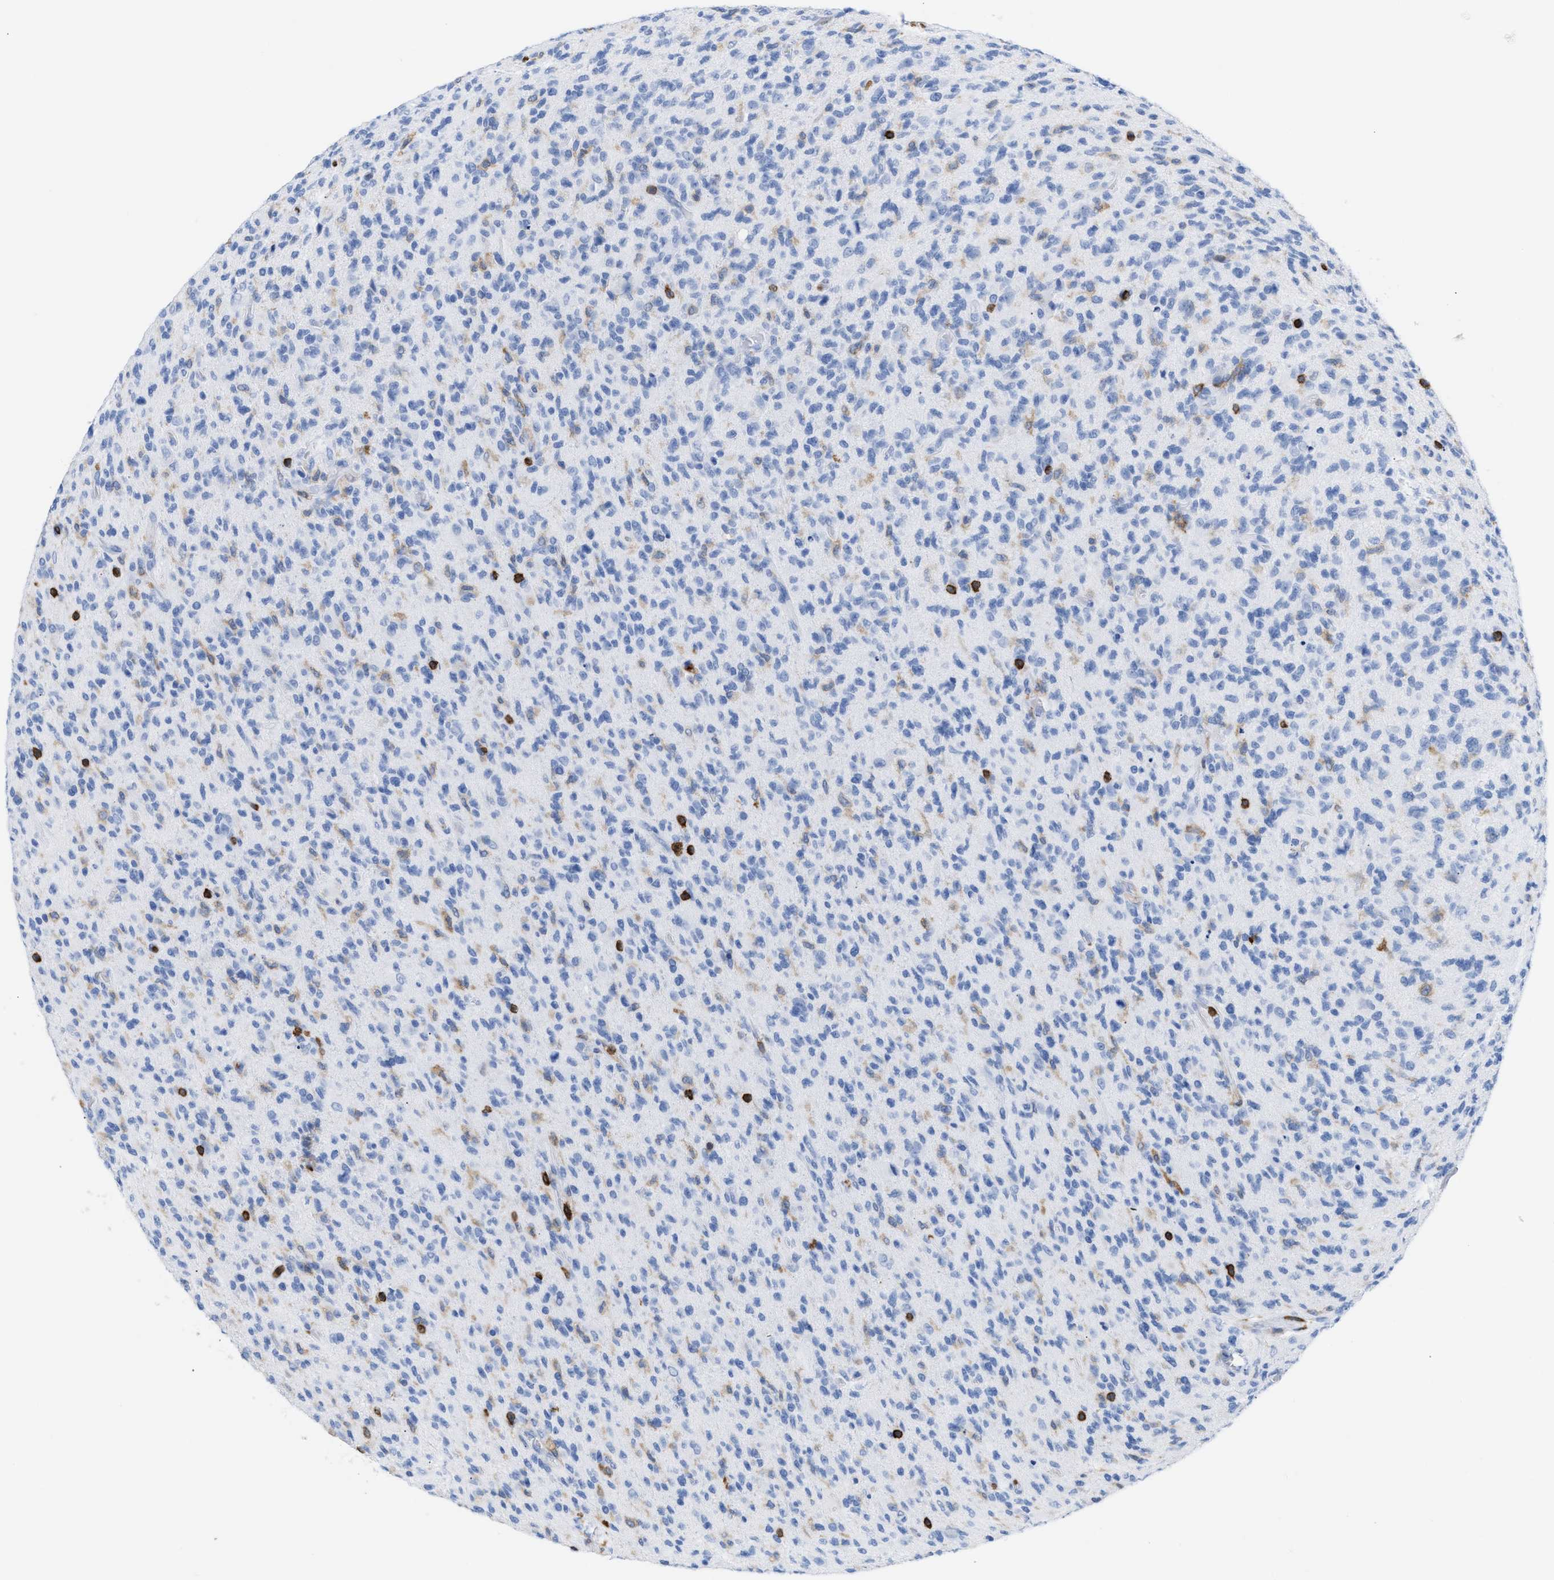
{"staining": {"intensity": "negative", "quantity": "none", "location": "none"}, "tissue": "glioma", "cell_type": "Tumor cells", "image_type": "cancer", "snomed": [{"axis": "morphology", "description": "Glioma, malignant, High grade"}, {"axis": "topography", "description": "Brain"}], "caption": "Immunohistochemical staining of malignant glioma (high-grade) exhibits no significant positivity in tumor cells.", "gene": "LCP1", "patient": {"sex": "male", "age": 71}}